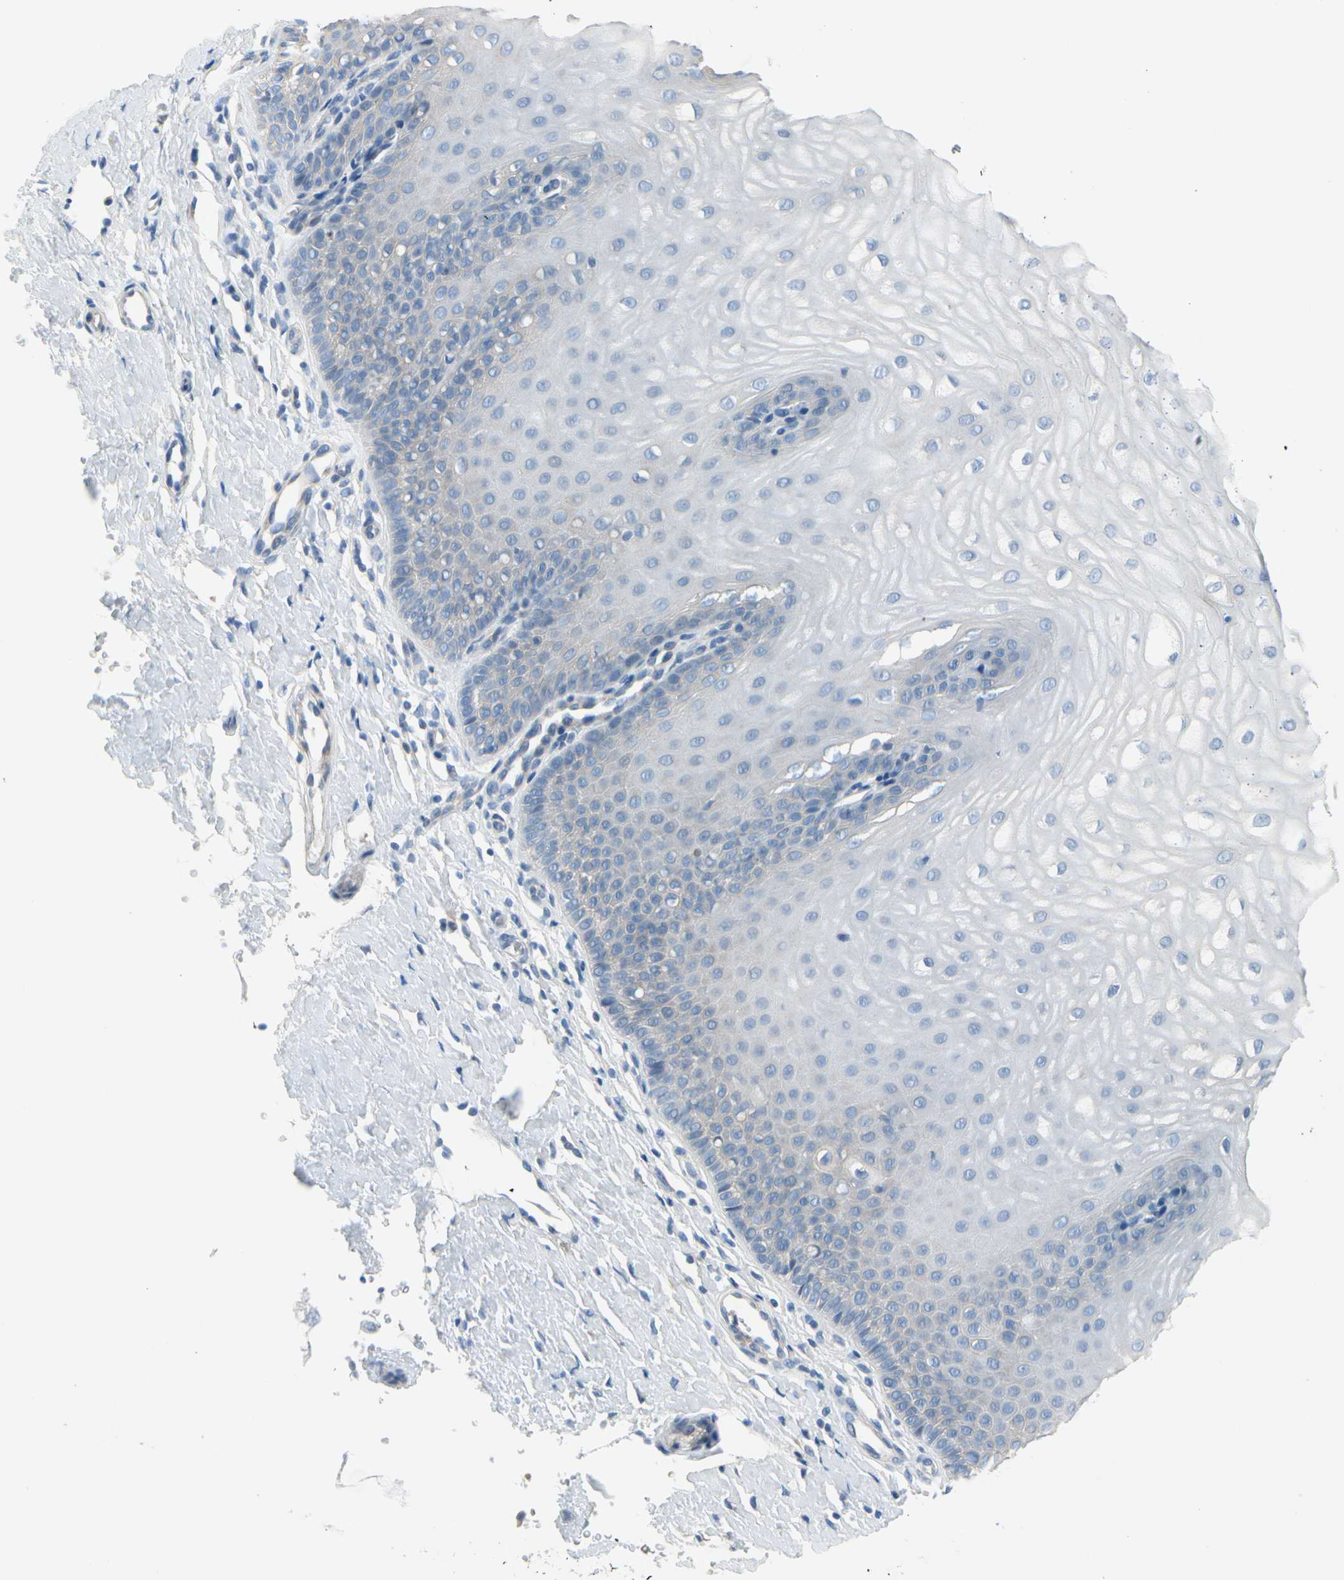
{"staining": {"intensity": "weak", "quantity": "25%-75%", "location": "cytoplasmic/membranous"}, "tissue": "cervix", "cell_type": "Glandular cells", "image_type": "normal", "snomed": [{"axis": "morphology", "description": "Normal tissue, NOS"}, {"axis": "topography", "description": "Cervix"}], "caption": "Cervix stained with a brown dye demonstrates weak cytoplasmic/membranous positive staining in about 25%-75% of glandular cells.", "gene": "FCER2", "patient": {"sex": "female", "age": 55}}